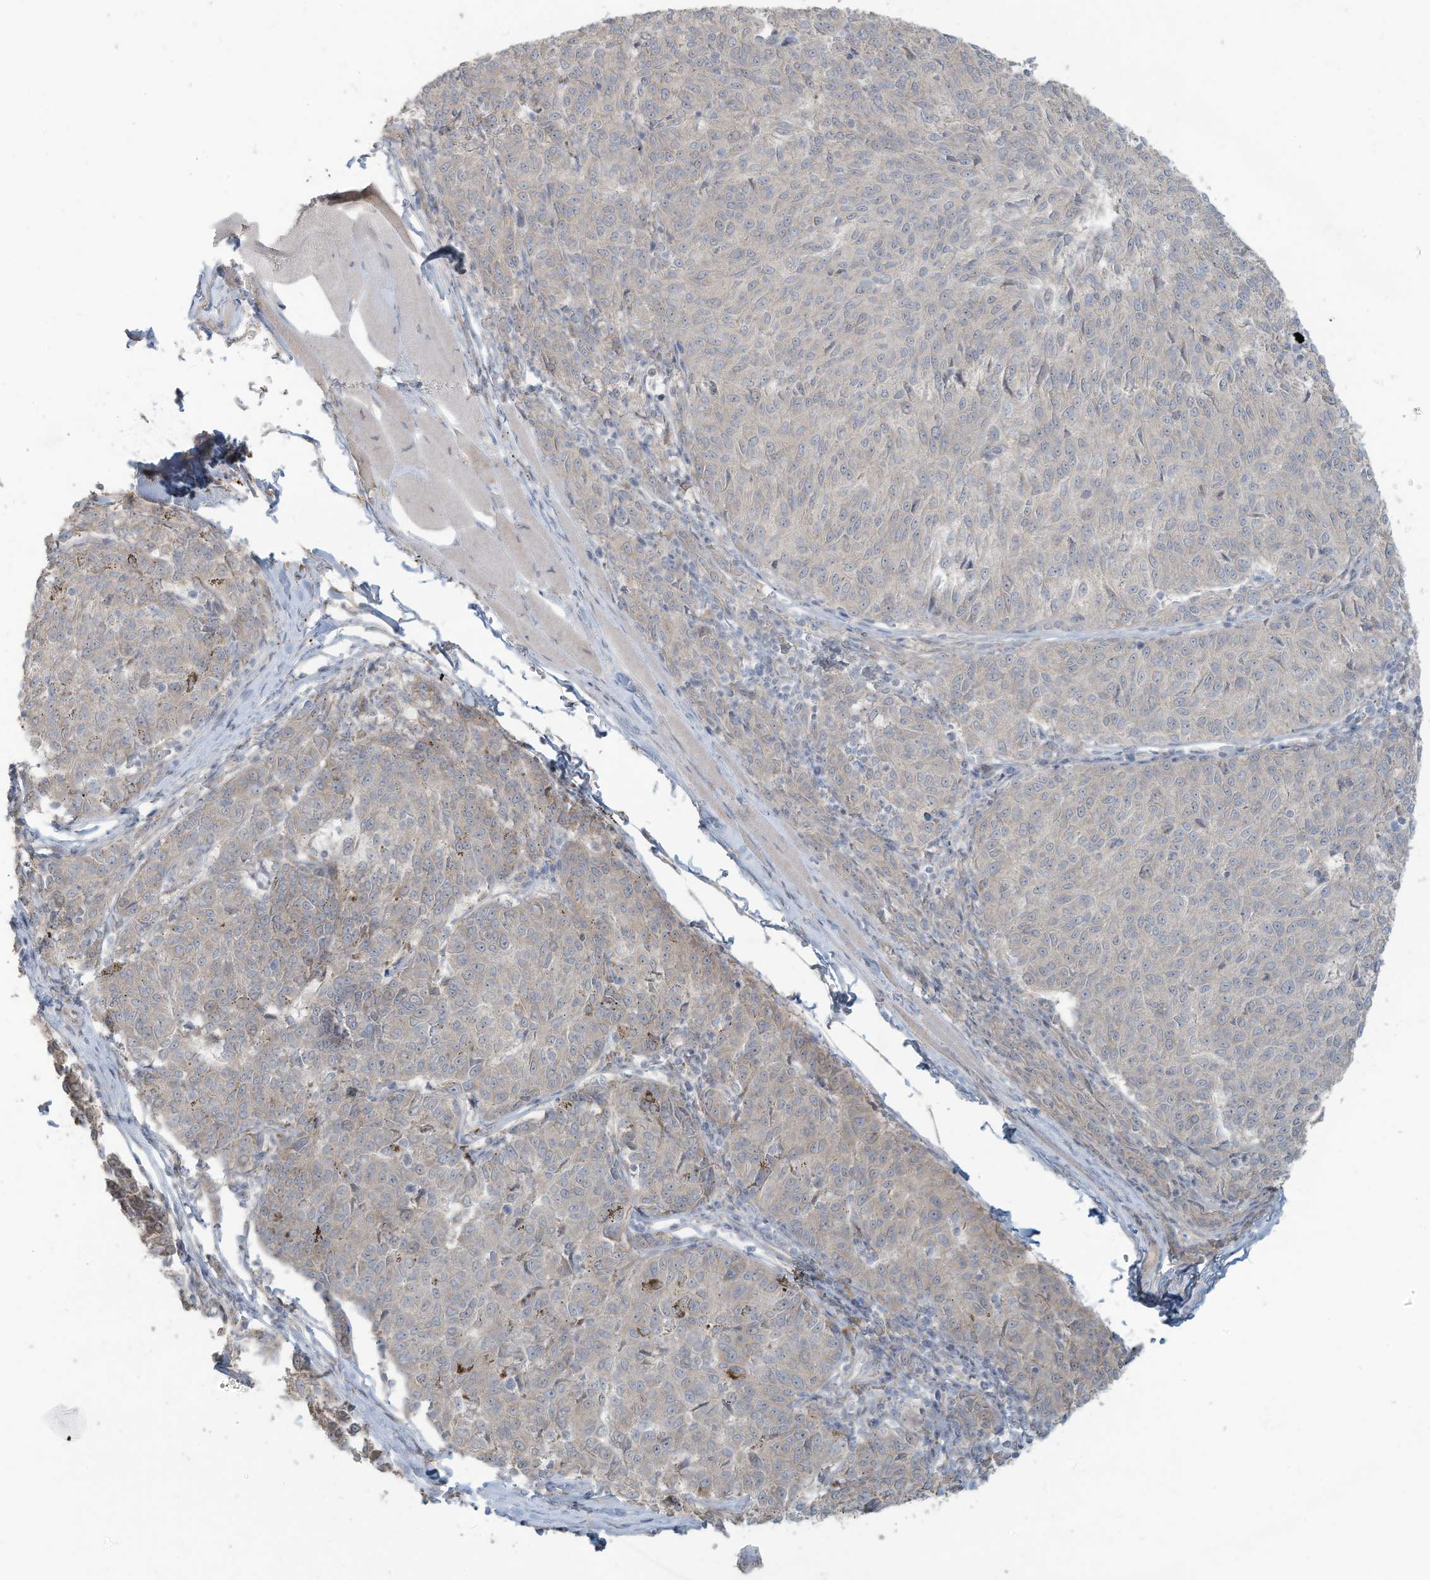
{"staining": {"intensity": "negative", "quantity": "none", "location": "none"}, "tissue": "melanoma", "cell_type": "Tumor cells", "image_type": "cancer", "snomed": [{"axis": "morphology", "description": "Malignant melanoma, NOS"}, {"axis": "topography", "description": "Skin"}], "caption": "Immunohistochemistry image of neoplastic tissue: melanoma stained with DAB (3,3'-diaminobenzidine) shows no significant protein positivity in tumor cells.", "gene": "MAGIX", "patient": {"sex": "female", "age": 72}}